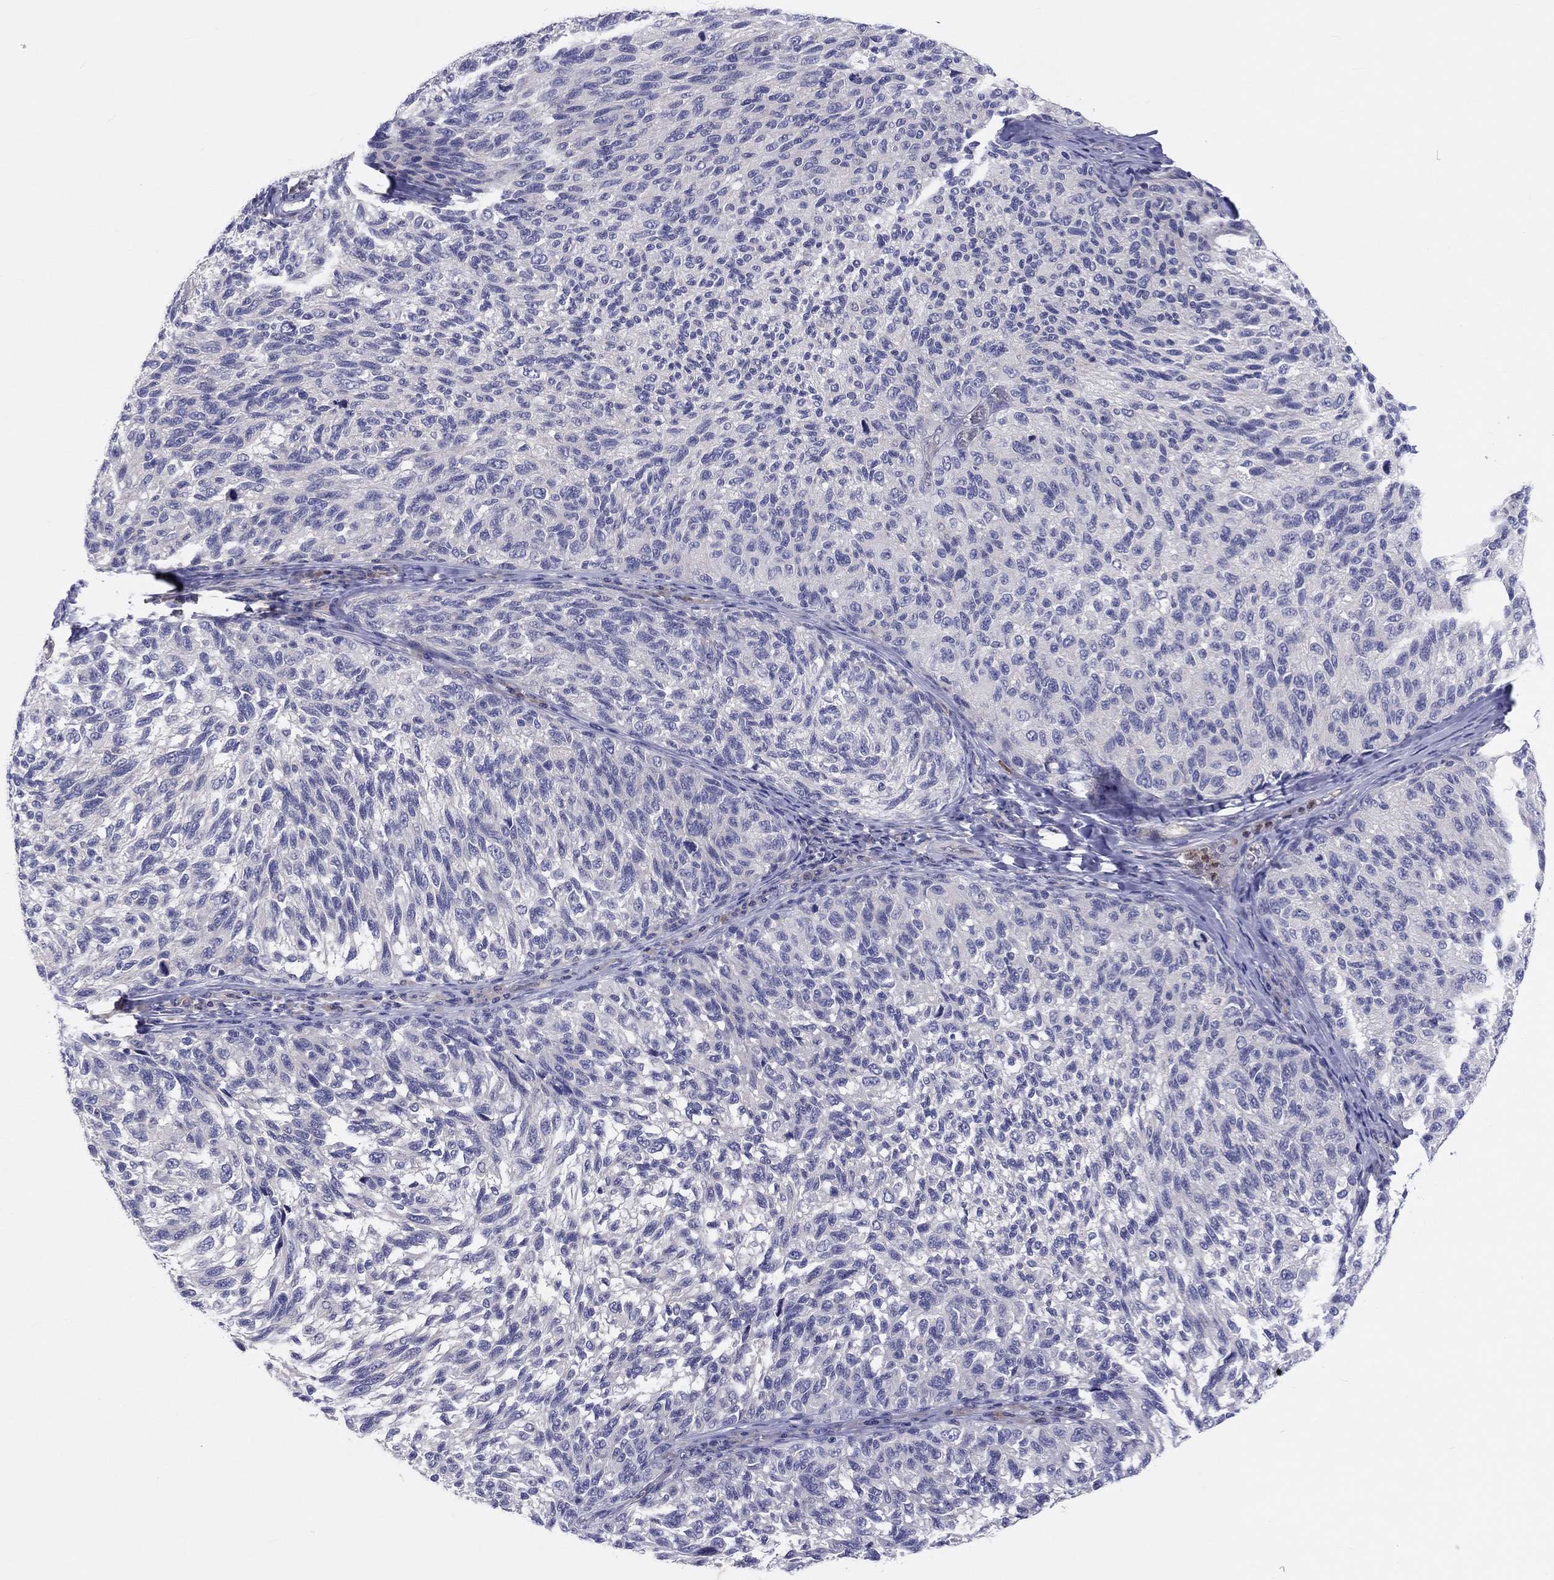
{"staining": {"intensity": "negative", "quantity": "none", "location": "none"}, "tissue": "melanoma", "cell_type": "Tumor cells", "image_type": "cancer", "snomed": [{"axis": "morphology", "description": "Malignant melanoma, NOS"}, {"axis": "topography", "description": "Skin"}], "caption": "High magnification brightfield microscopy of malignant melanoma stained with DAB (brown) and counterstained with hematoxylin (blue): tumor cells show no significant staining.", "gene": "ABCG4", "patient": {"sex": "female", "age": 73}}